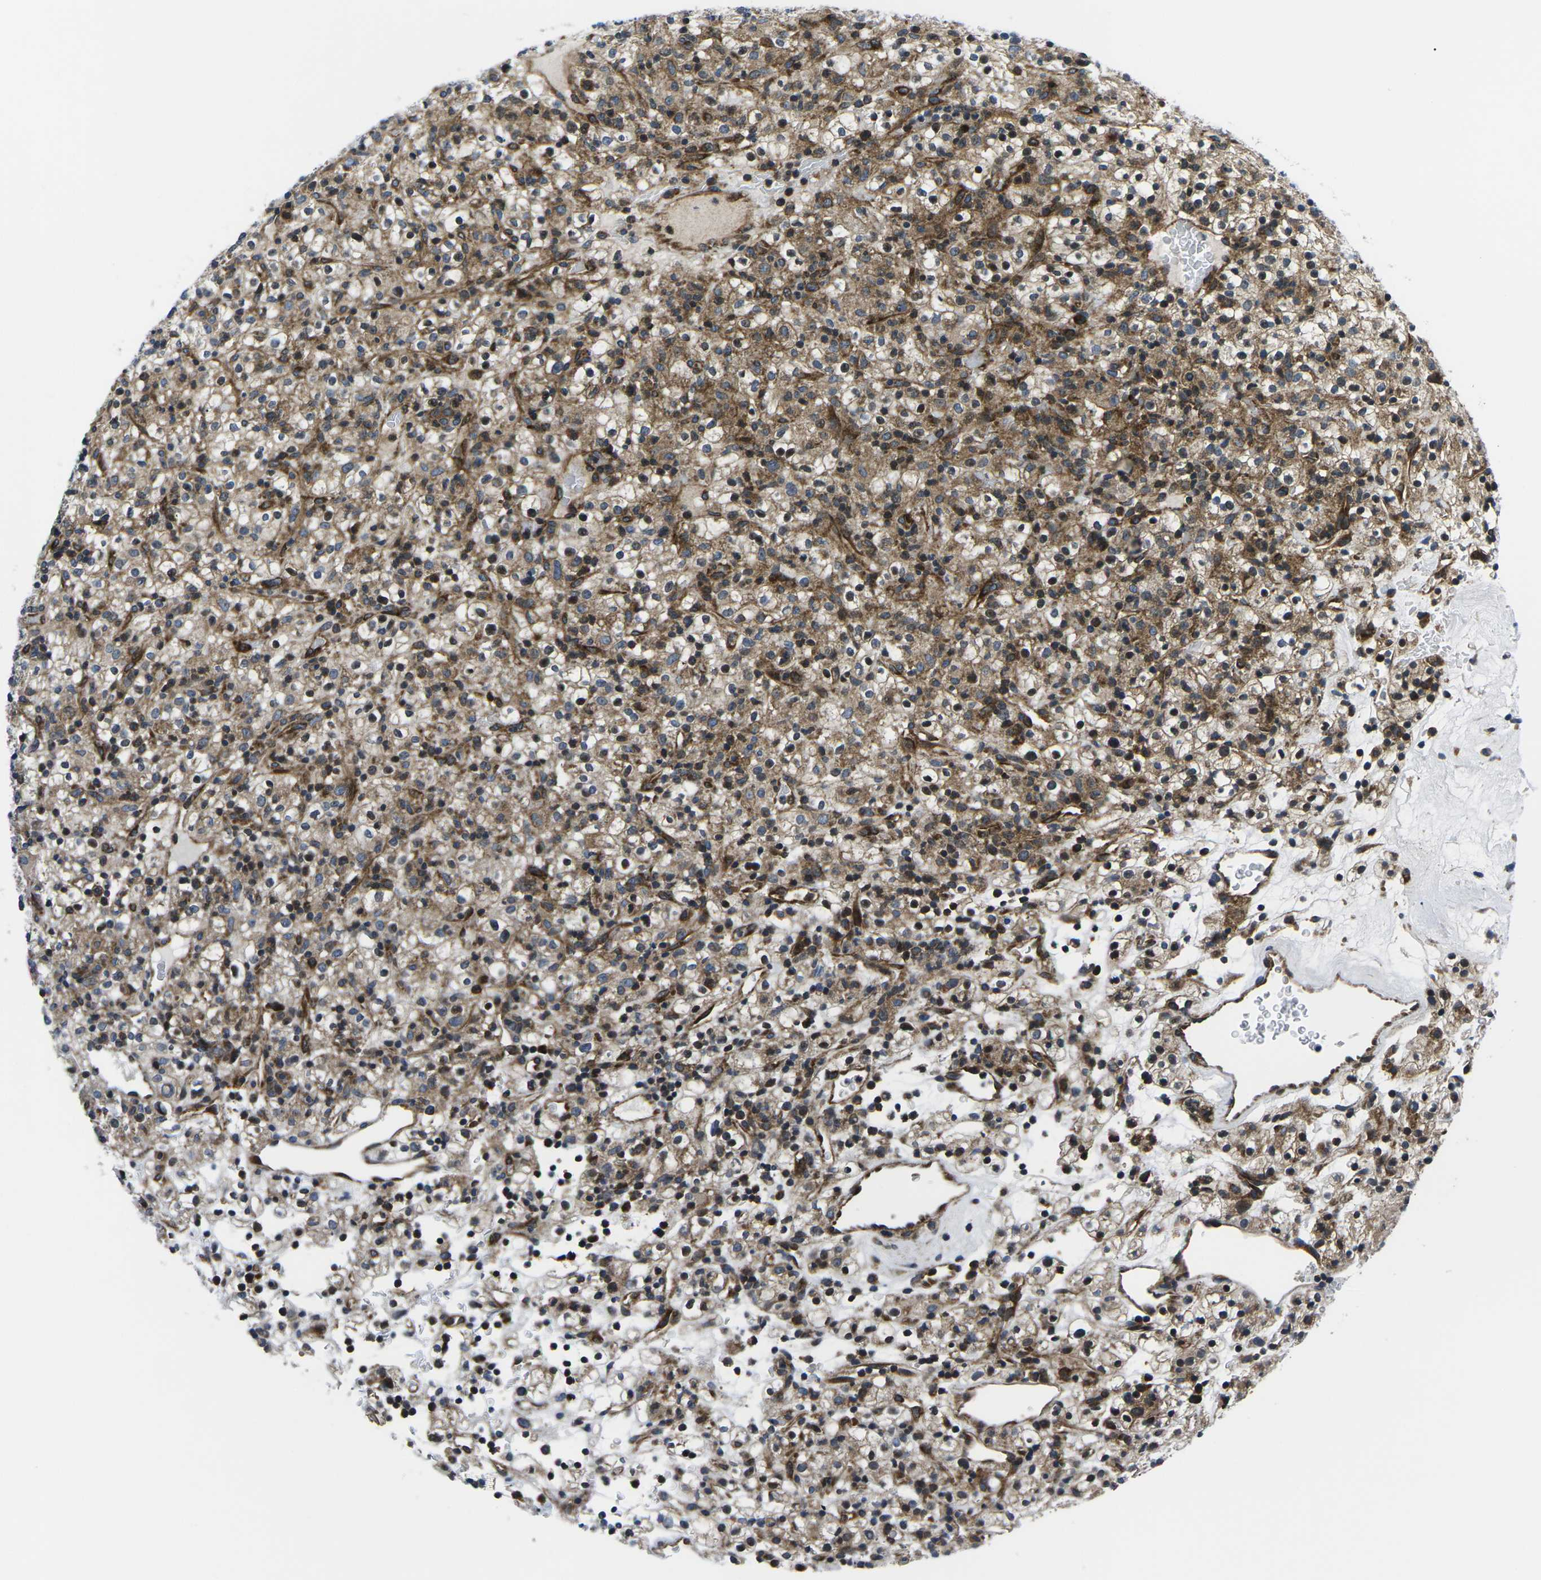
{"staining": {"intensity": "moderate", "quantity": ">75%", "location": "cytoplasmic/membranous"}, "tissue": "renal cancer", "cell_type": "Tumor cells", "image_type": "cancer", "snomed": [{"axis": "morphology", "description": "Normal tissue, NOS"}, {"axis": "morphology", "description": "Adenocarcinoma, NOS"}, {"axis": "topography", "description": "Kidney"}], "caption": "DAB immunohistochemical staining of renal cancer demonstrates moderate cytoplasmic/membranous protein expression in approximately >75% of tumor cells.", "gene": "EIF4E", "patient": {"sex": "female", "age": 72}}